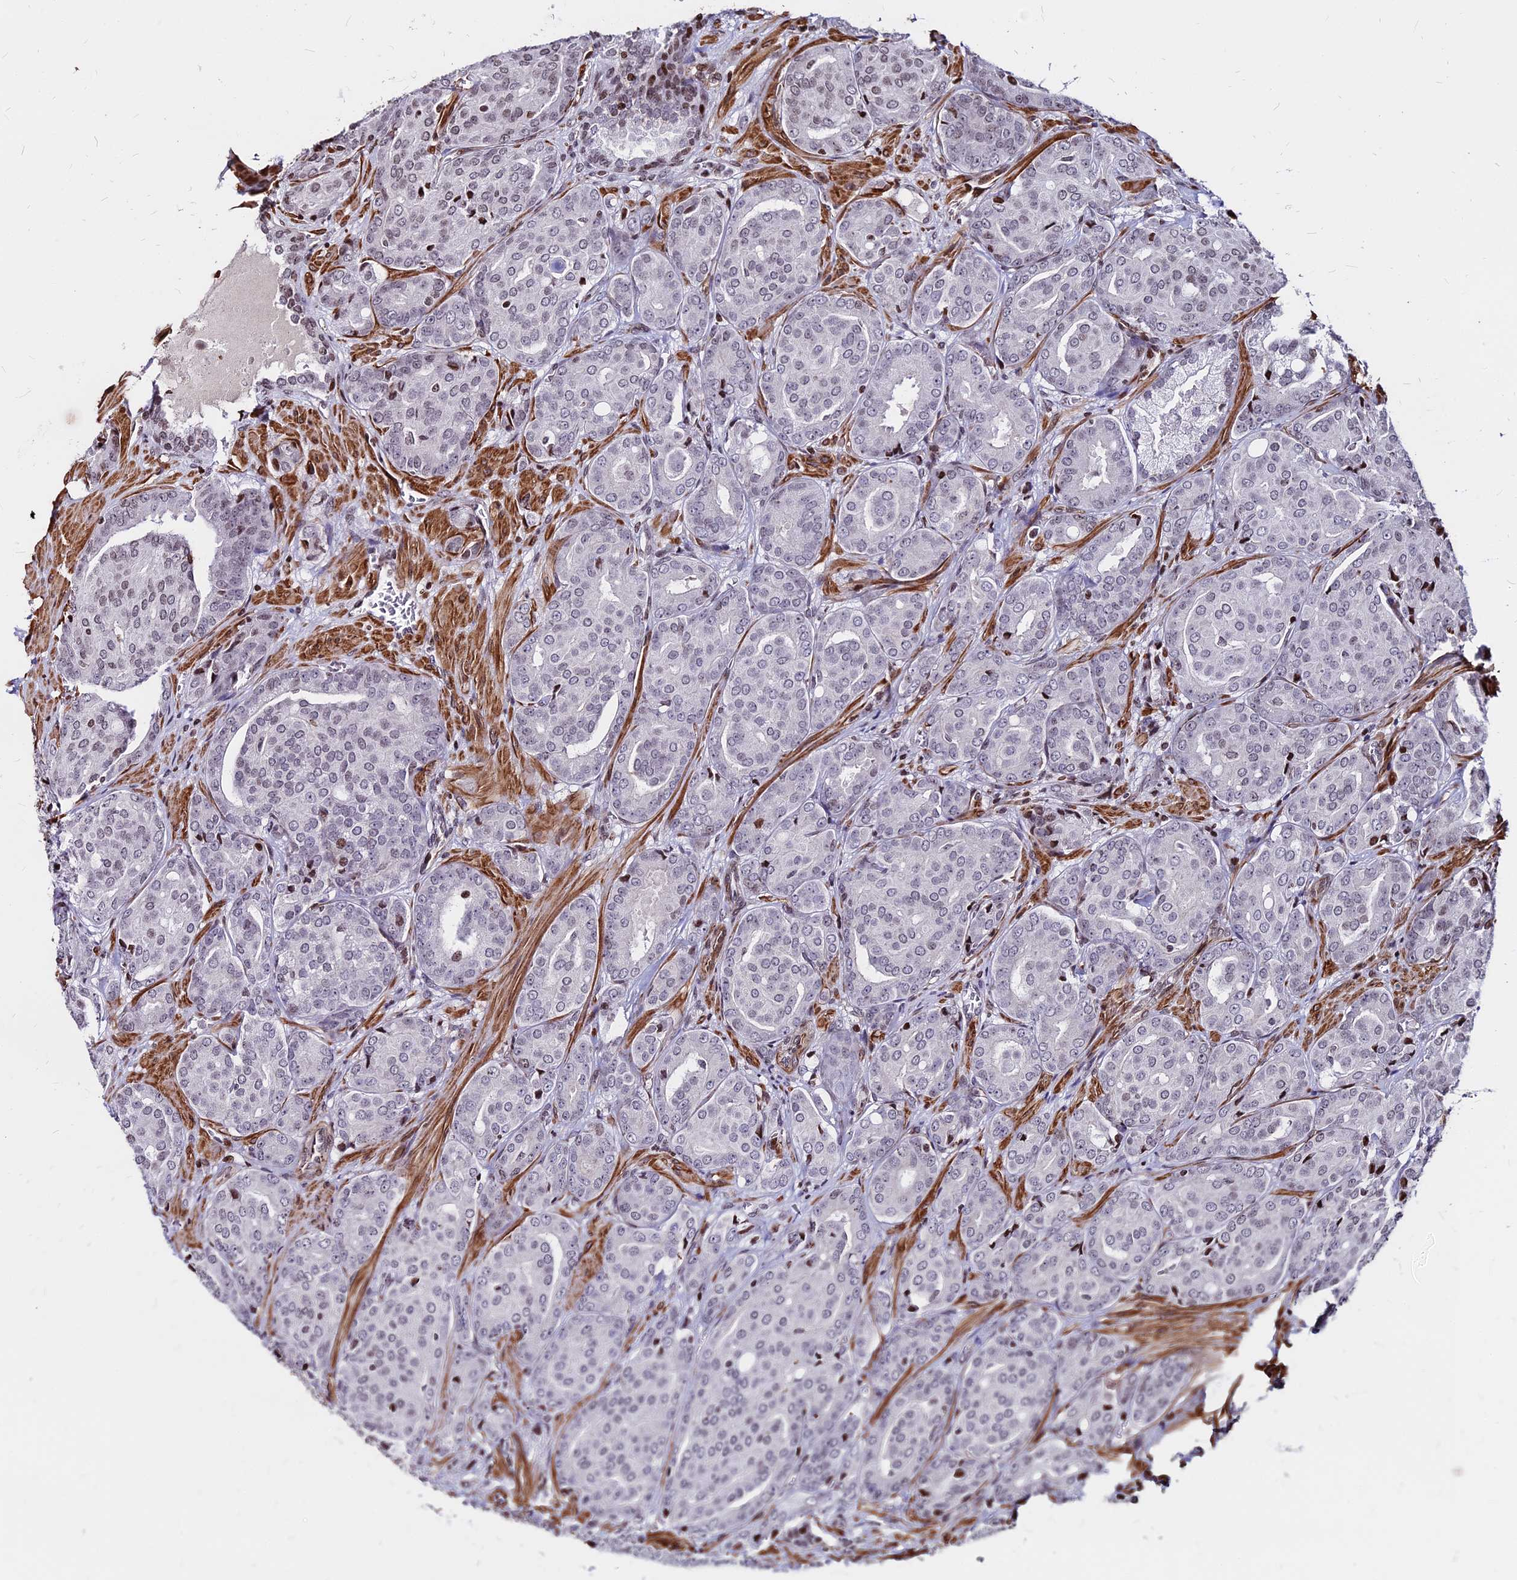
{"staining": {"intensity": "weak", "quantity": "<25%", "location": "nuclear"}, "tissue": "prostate cancer", "cell_type": "Tumor cells", "image_type": "cancer", "snomed": [{"axis": "morphology", "description": "Adenocarcinoma, High grade"}, {"axis": "topography", "description": "Prostate"}], "caption": "This is an IHC image of human prostate cancer (adenocarcinoma (high-grade)). There is no positivity in tumor cells.", "gene": "NYAP2", "patient": {"sex": "male", "age": 68}}